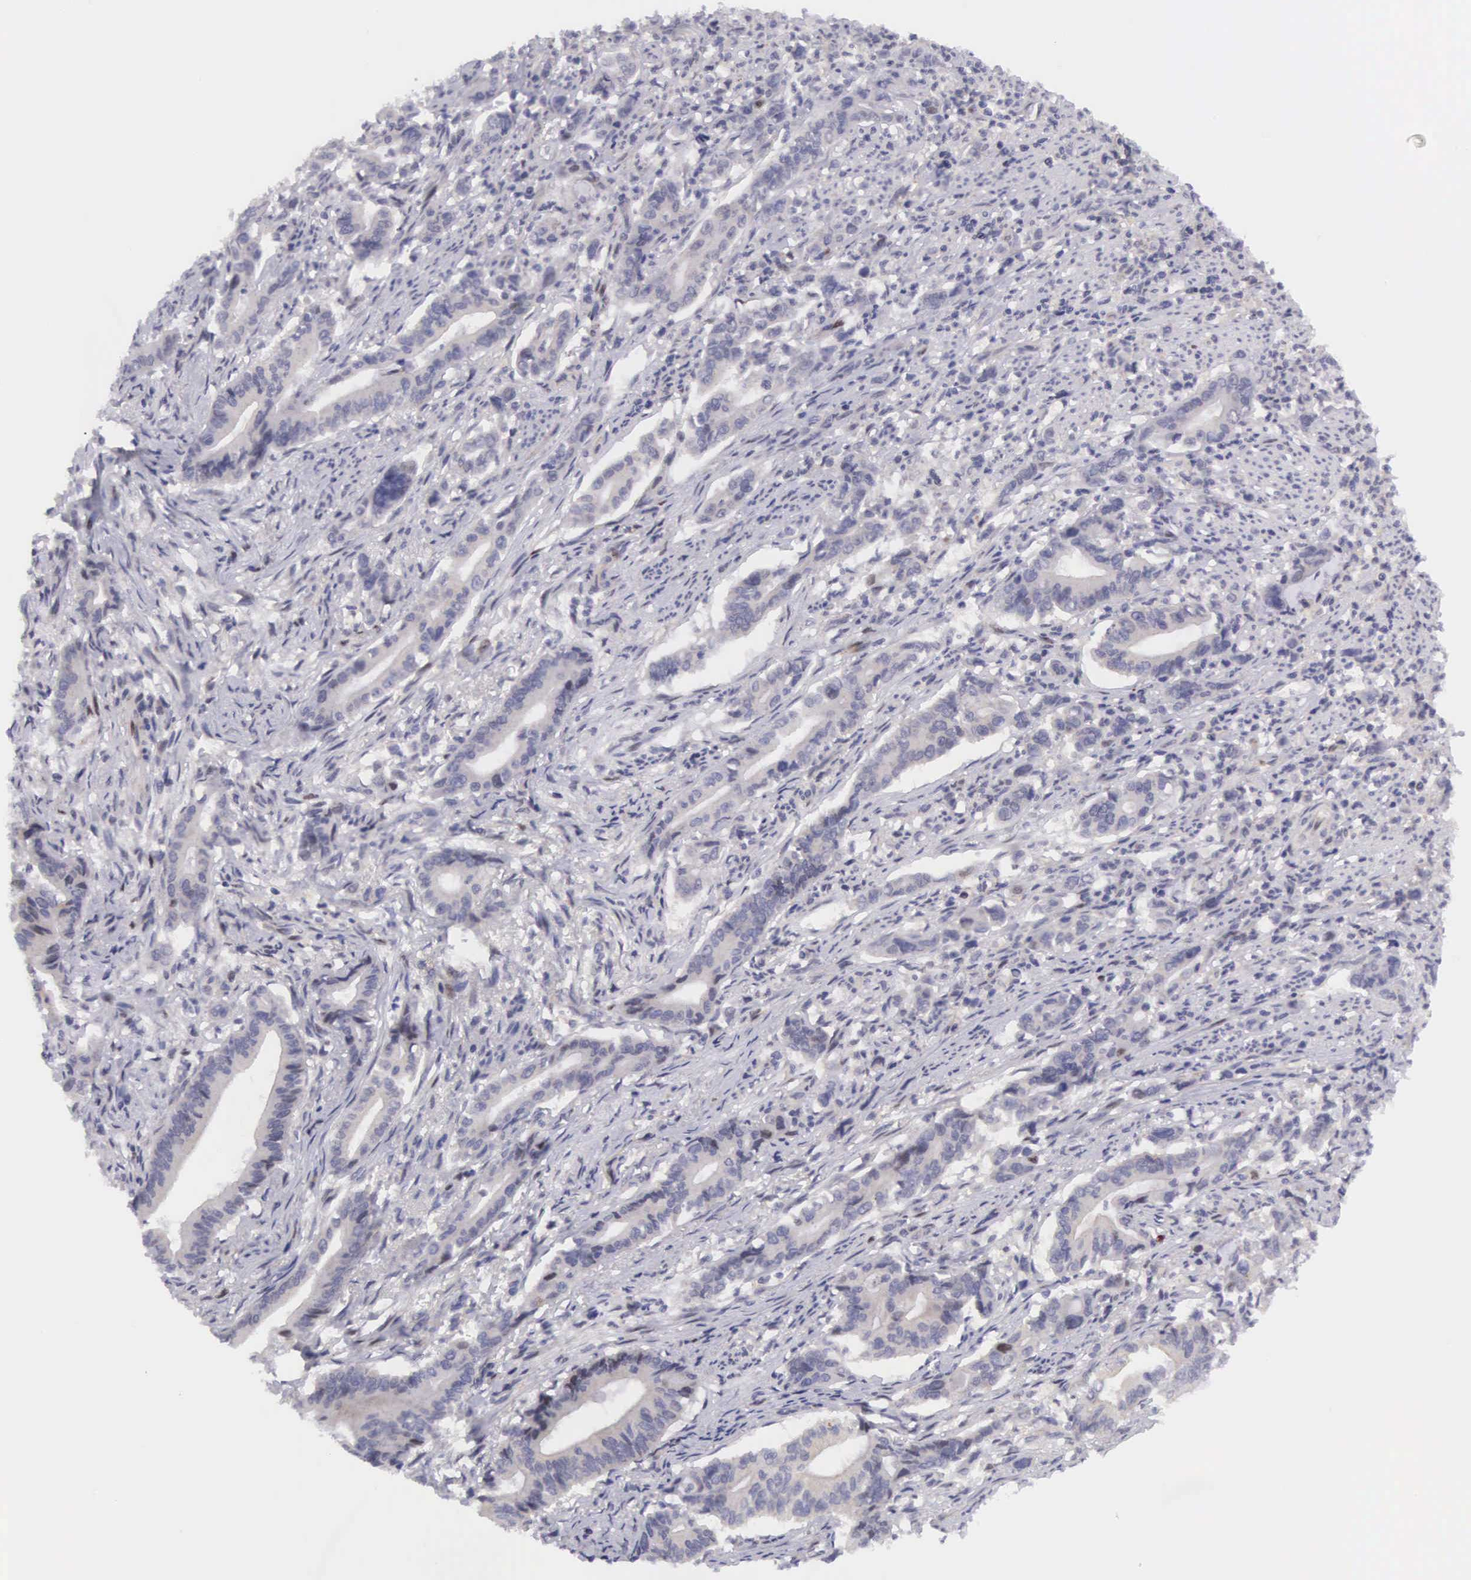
{"staining": {"intensity": "weak", "quantity": "25%-75%", "location": "cytoplasmic/membranous"}, "tissue": "stomach cancer", "cell_type": "Tumor cells", "image_type": "cancer", "snomed": [{"axis": "morphology", "description": "Adenocarcinoma, NOS"}, {"axis": "topography", "description": "Stomach"}], "caption": "Human stomach adenocarcinoma stained for a protein (brown) shows weak cytoplasmic/membranous positive positivity in approximately 25%-75% of tumor cells.", "gene": "EMID1", "patient": {"sex": "female", "age": 76}}